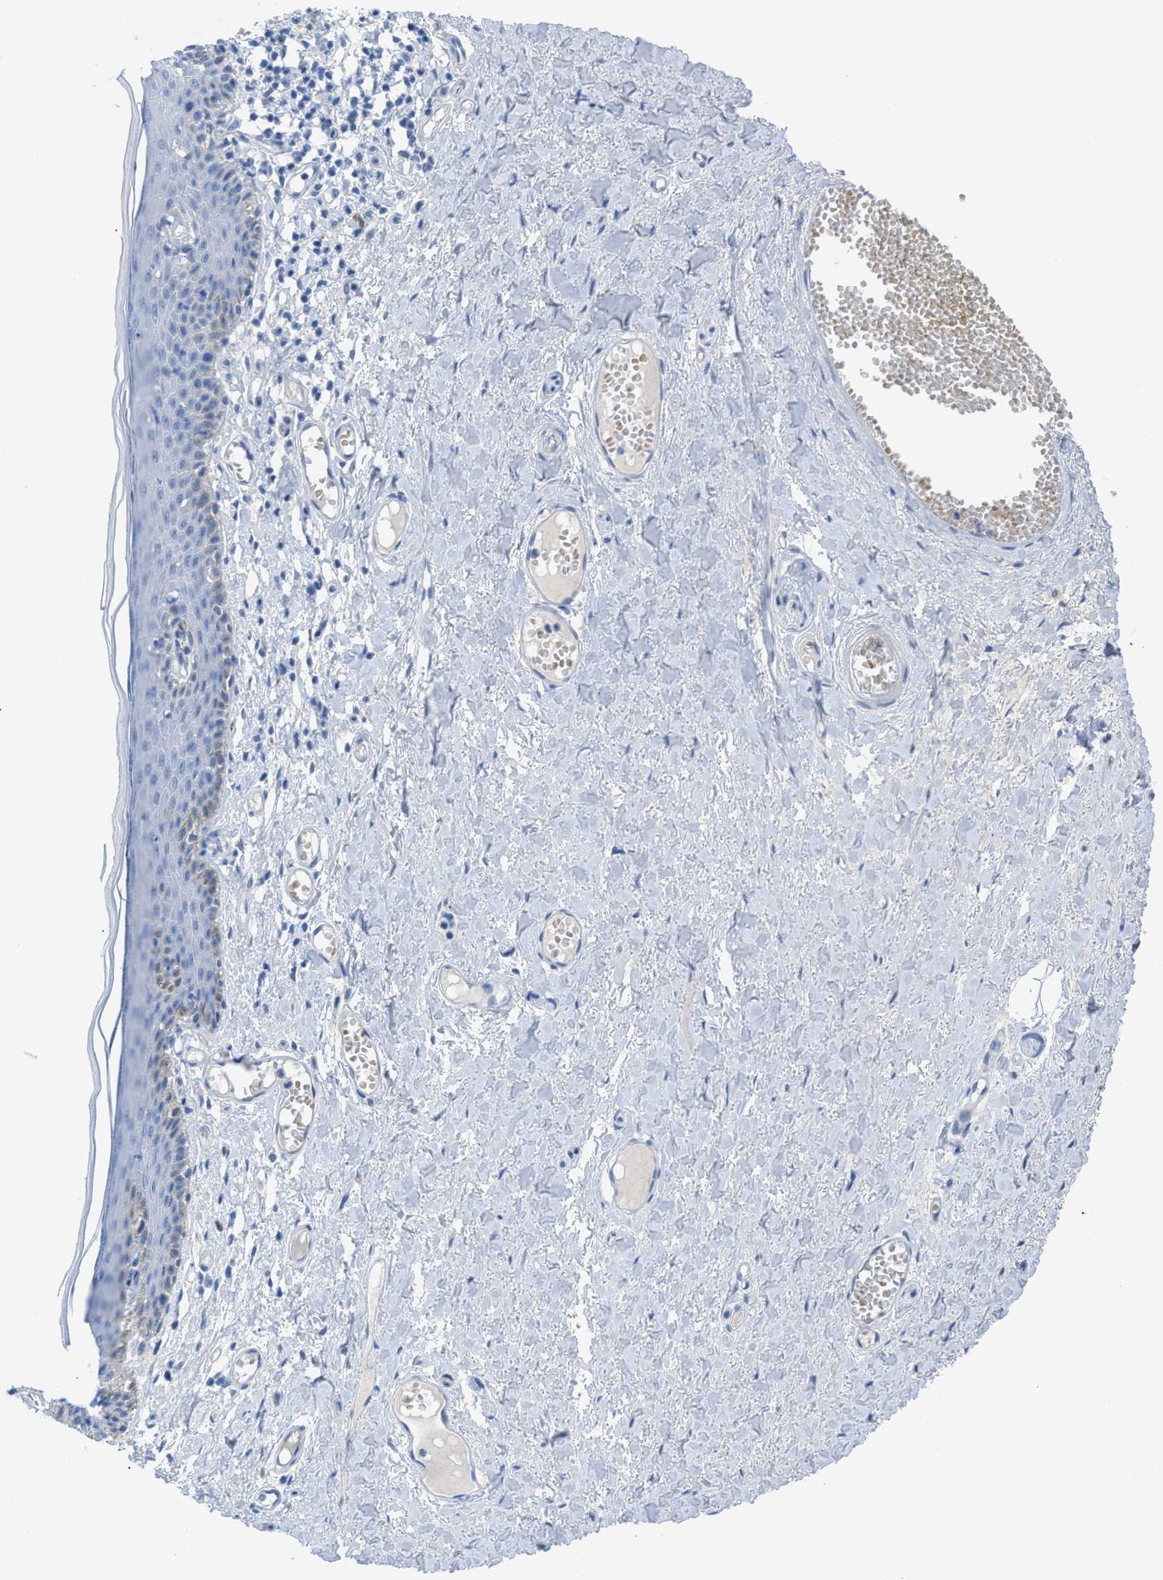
{"staining": {"intensity": "negative", "quantity": "none", "location": "none"}, "tissue": "skin", "cell_type": "Epidermal cells", "image_type": "normal", "snomed": [{"axis": "morphology", "description": "Normal tissue, NOS"}, {"axis": "topography", "description": "Adipose tissue"}, {"axis": "topography", "description": "Vascular tissue"}, {"axis": "topography", "description": "Anal"}, {"axis": "topography", "description": "Peripheral nerve tissue"}], "caption": "DAB (3,3'-diaminobenzidine) immunohistochemical staining of unremarkable skin demonstrates no significant positivity in epidermal cells. (Immunohistochemistry, brightfield microscopy, high magnification).", "gene": "TCL1A", "patient": {"sex": "female", "age": 54}}